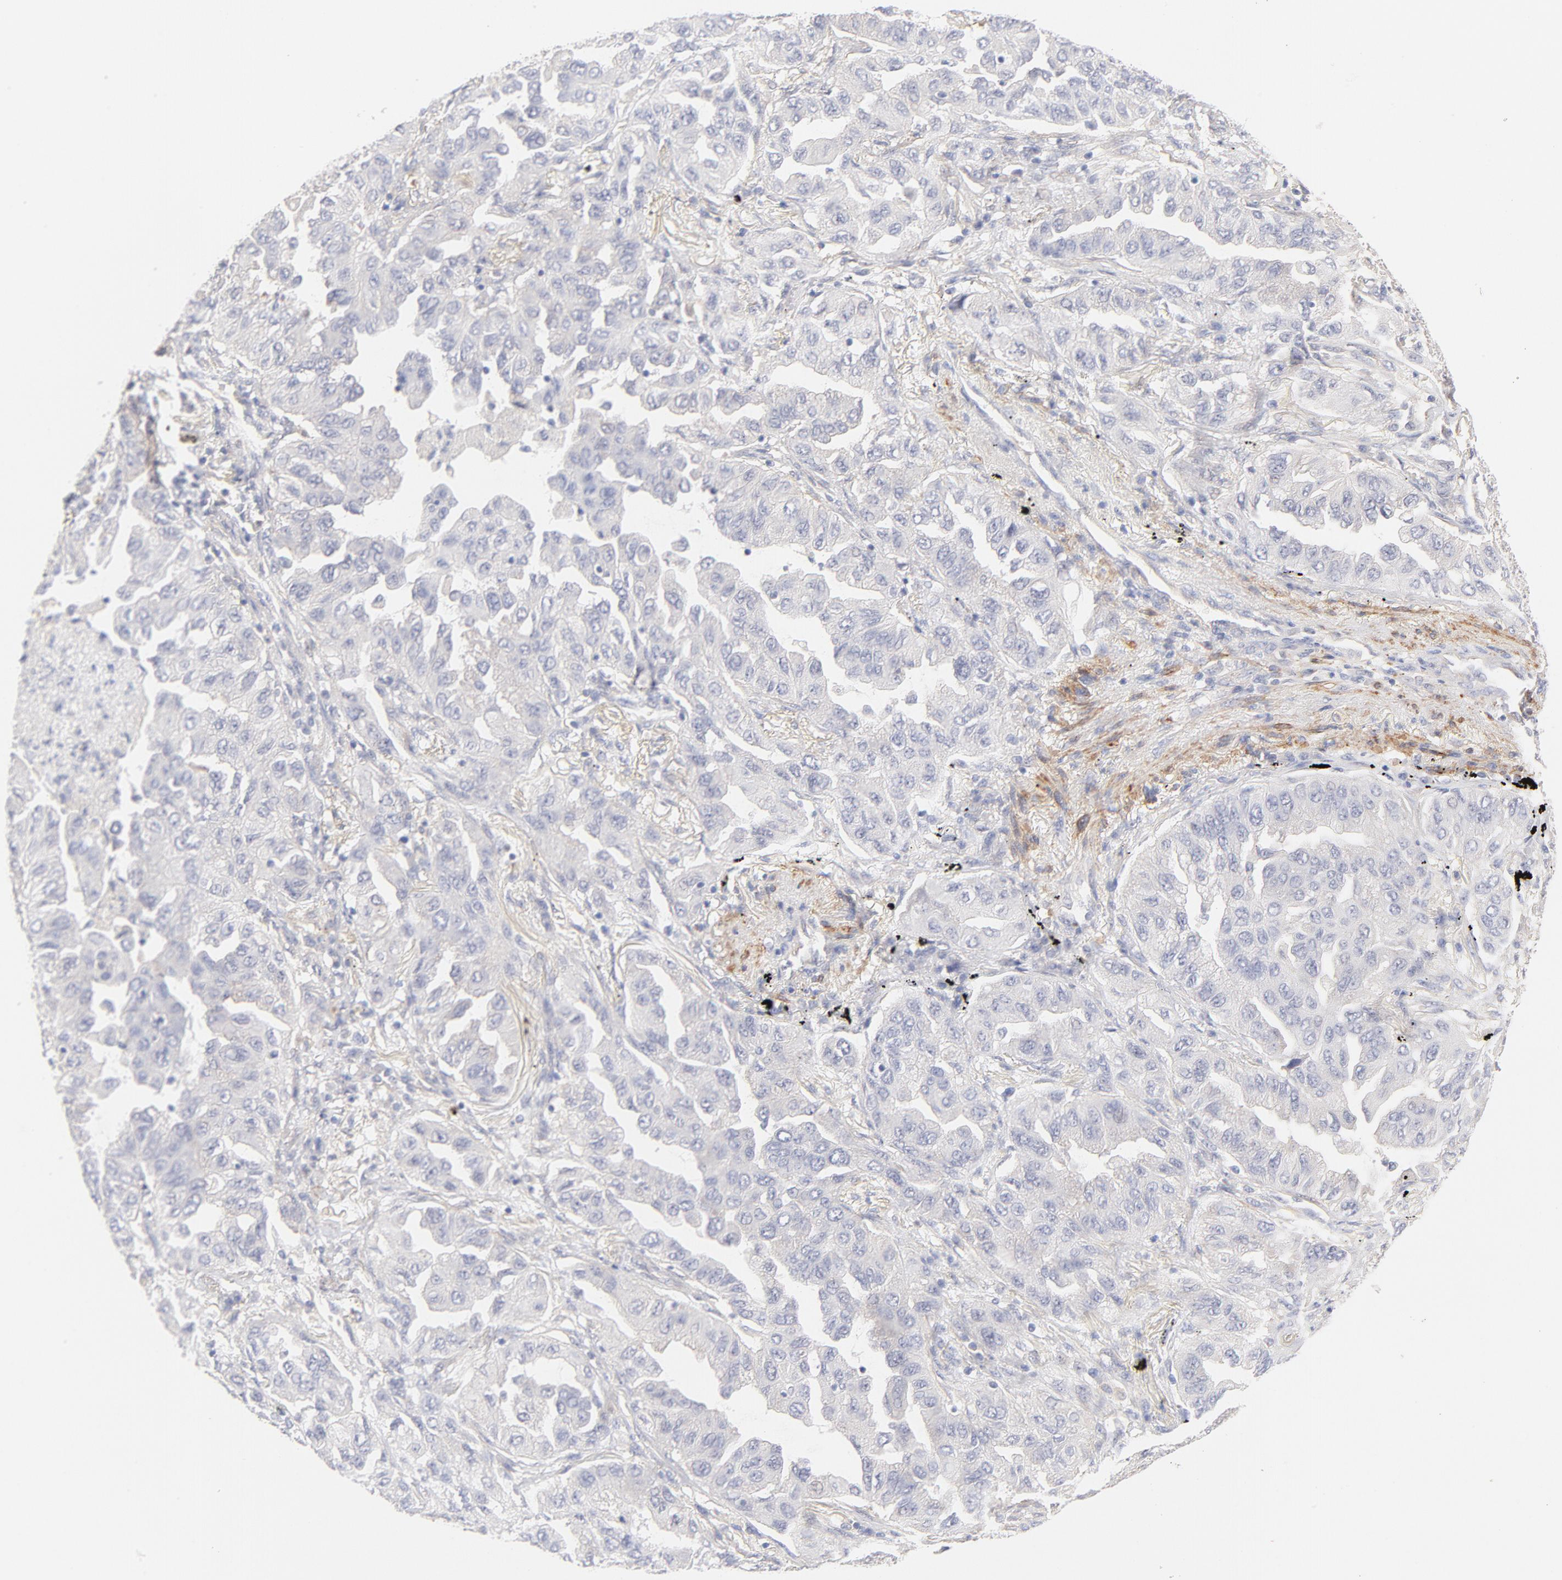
{"staining": {"intensity": "negative", "quantity": "none", "location": "none"}, "tissue": "lung cancer", "cell_type": "Tumor cells", "image_type": "cancer", "snomed": [{"axis": "morphology", "description": "Adenocarcinoma, NOS"}, {"axis": "topography", "description": "Lung"}], "caption": "This is a image of immunohistochemistry (IHC) staining of lung cancer (adenocarcinoma), which shows no staining in tumor cells.", "gene": "LDLRAP1", "patient": {"sex": "female", "age": 65}}